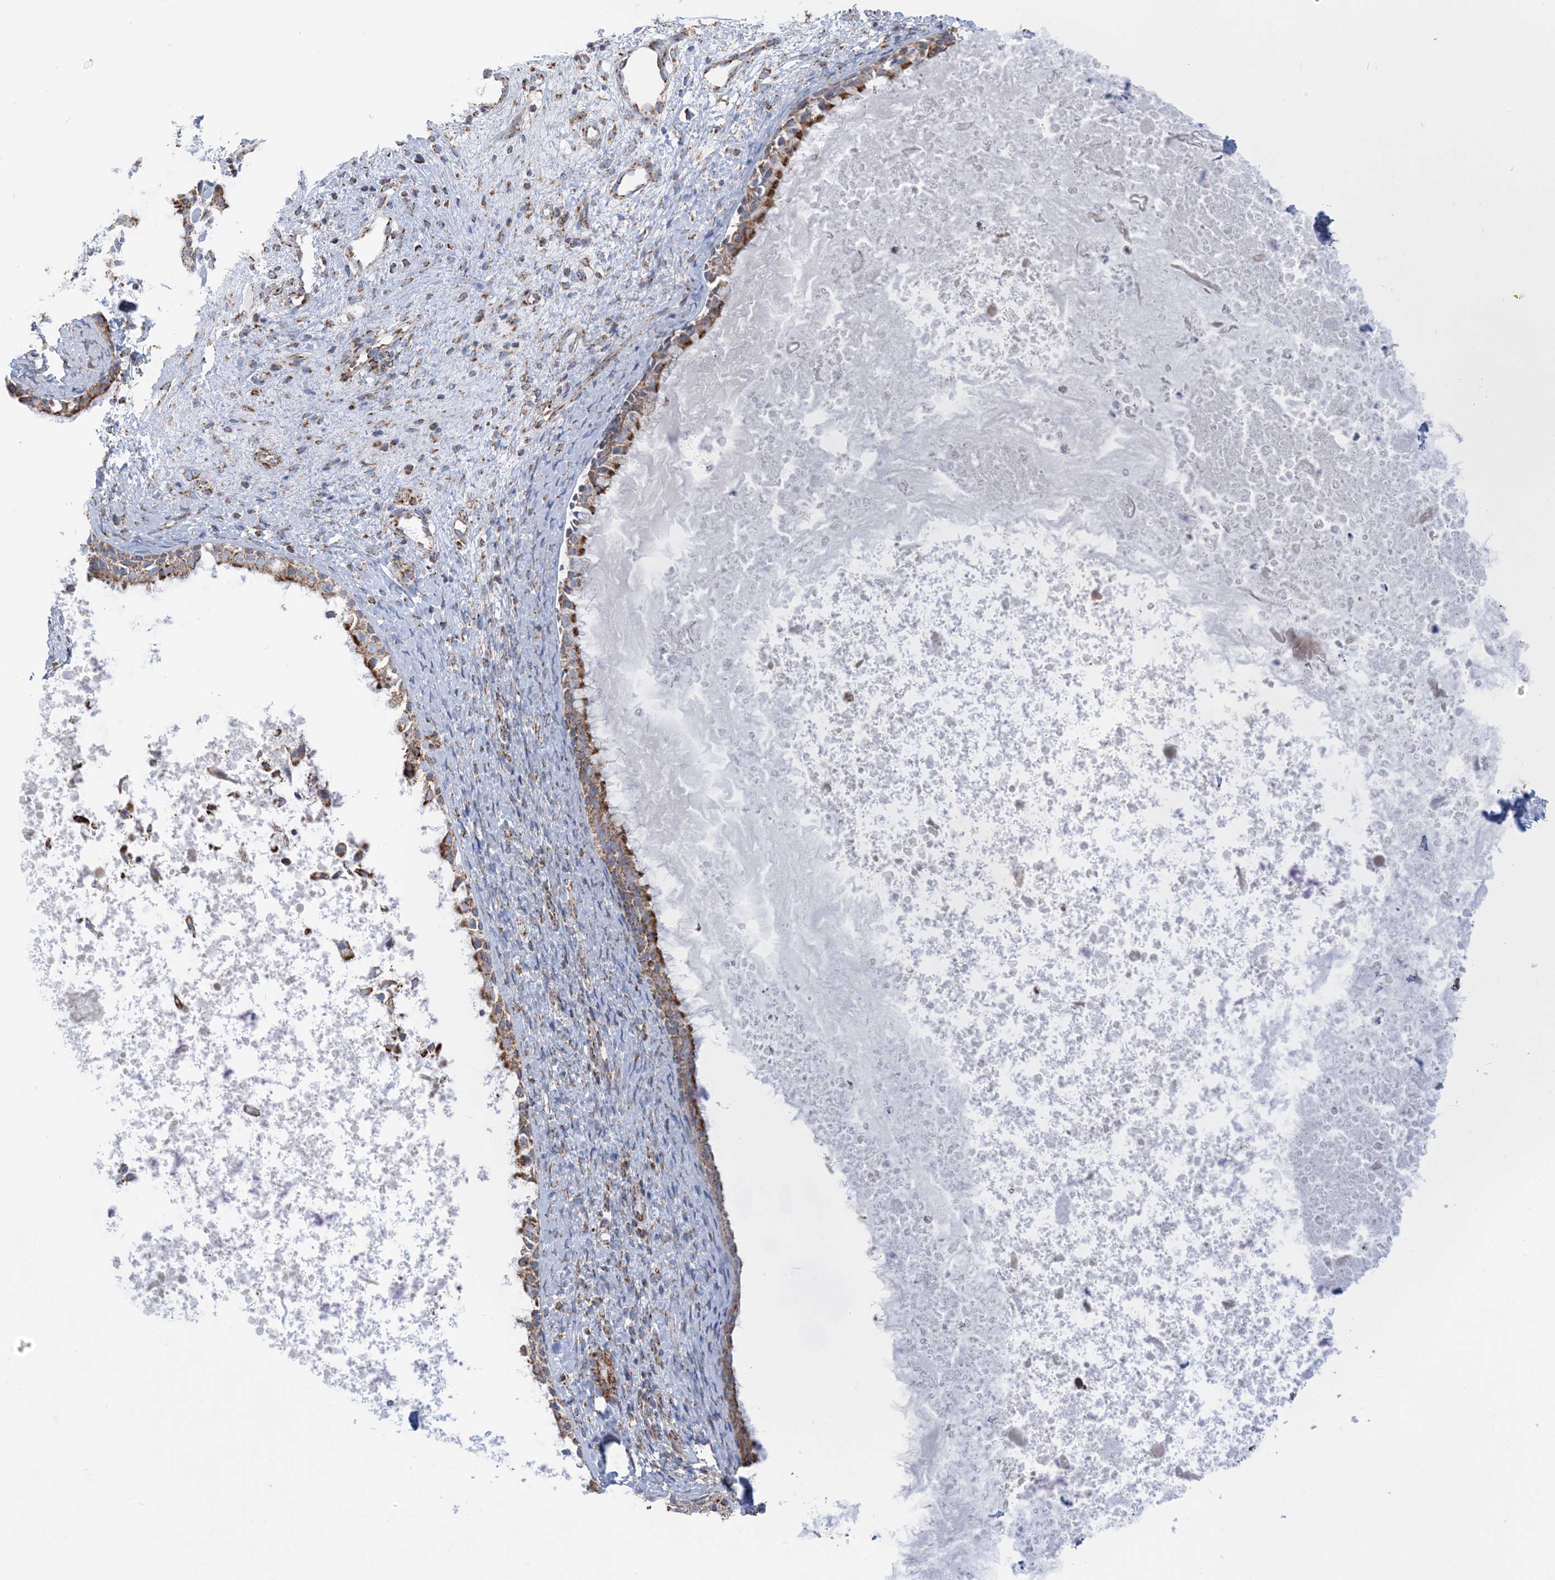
{"staining": {"intensity": "moderate", "quantity": ">75%", "location": "cytoplasmic/membranous"}, "tissue": "nasopharynx", "cell_type": "Respiratory epithelial cells", "image_type": "normal", "snomed": [{"axis": "morphology", "description": "Normal tissue, NOS"}, {"axis": "topography", "description": "Nasopharynx"}], "caption": "Immunohistochemistry (IHC) staining of benign nasopharynx, which displays medium levels of moderate cytoplasmic/membranous positivity in approximately >75% of respiratory epithelial cells indicating moderate cytoplasmic/membranous protein staining. The staining was performed using DAB (brown) for protein detection and nuclei were counterstained in hematoxylin (blue).", "gene": "SAMM50", "patient": {"sex": "male", "age": 22}}